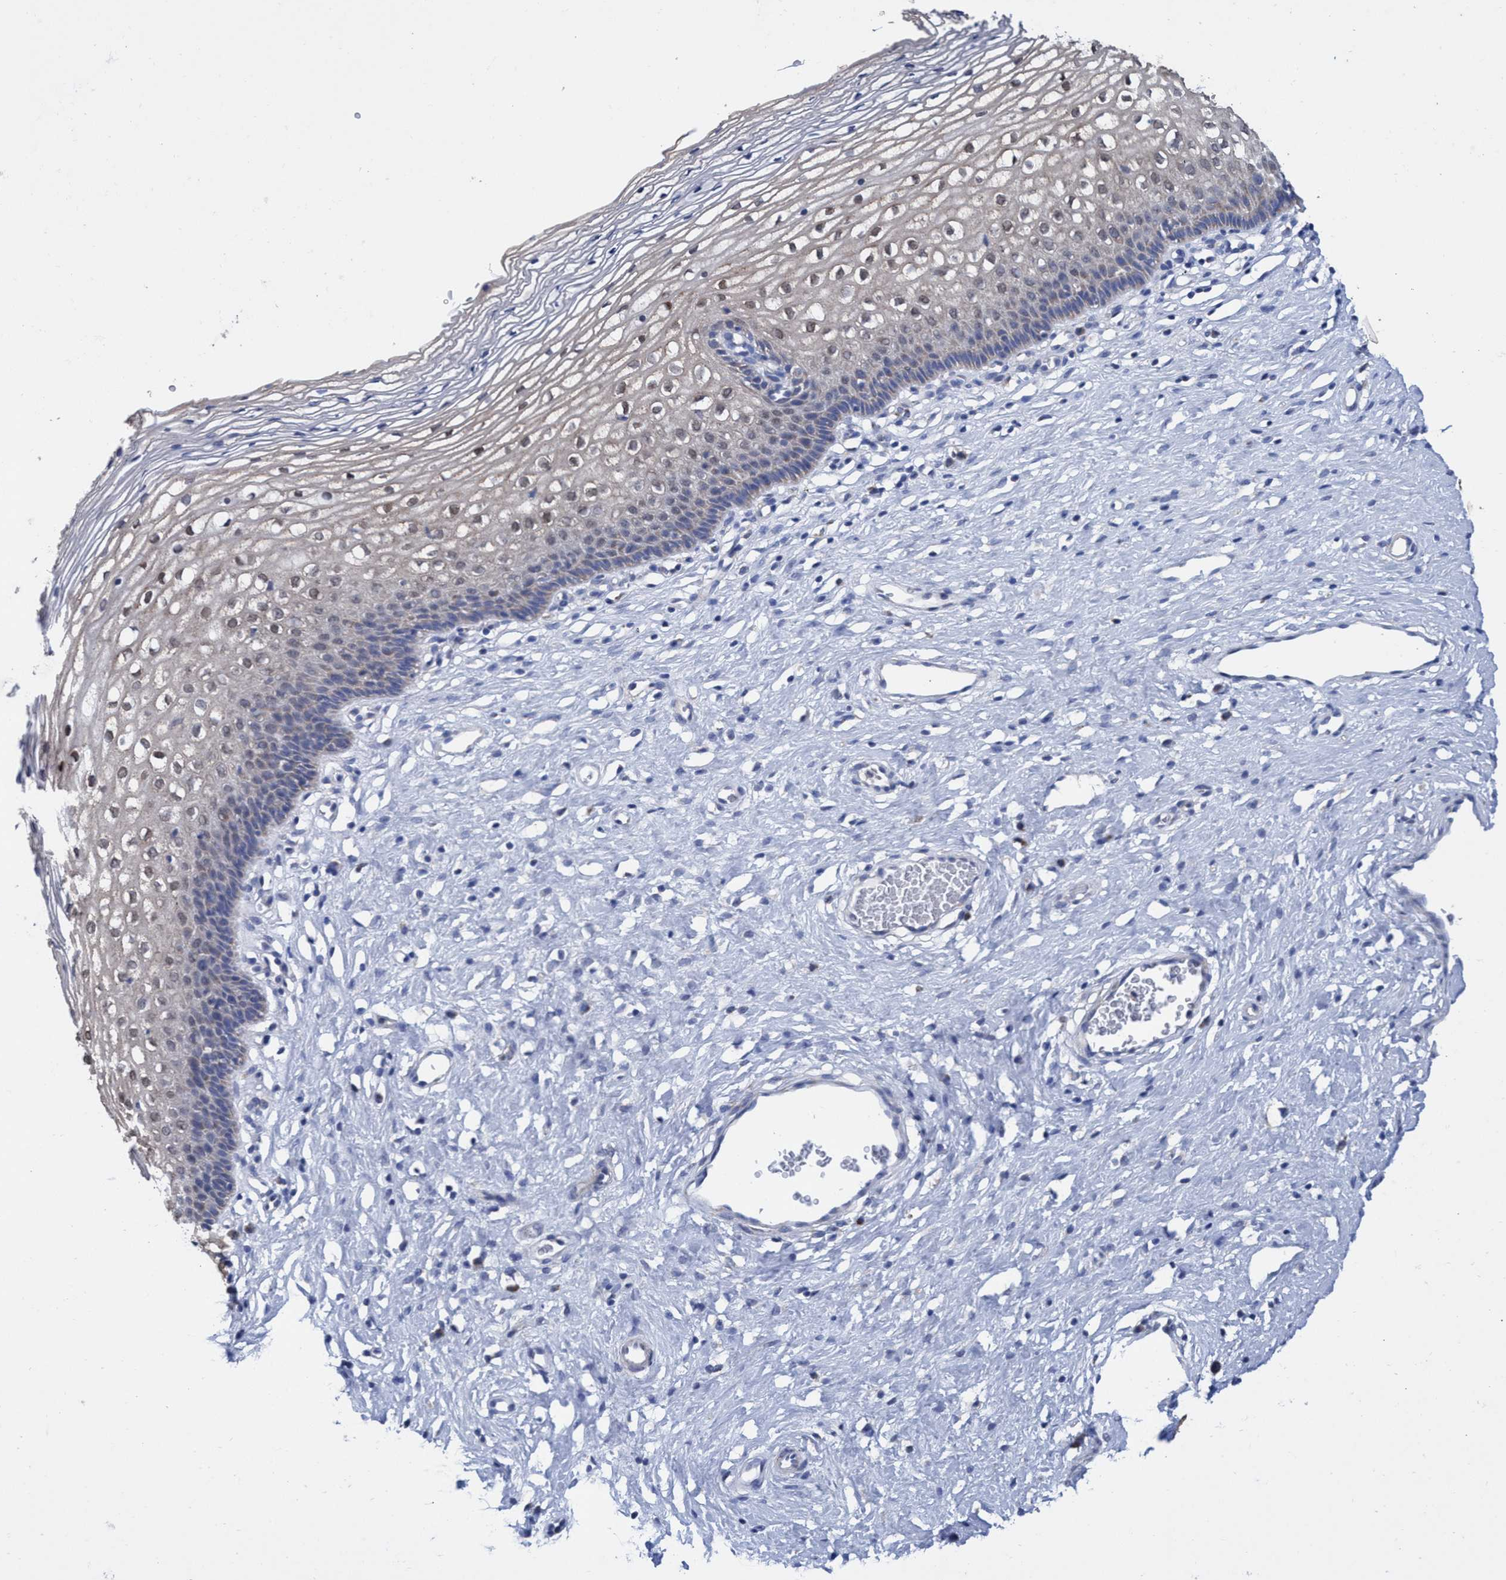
{"staining": {"intensity": "moderate", "quantity": "25%-75%", "location": "cytoplasmic/membranous"}, "tissue": "cervix", "cell_type": "Glandular cells", "image_type": "normal", "snomed": [{"axis": "morphology", "description": "Normal tissue, NOS"}, {"axis": "topography", "description": "Cervix"}], "caption": "Immunohistochemistry (DAB) staining of normal human cervix exhibits moderate cytoplasmic/membranous protein expression in approximately 25%-75% of glandular cells.", "gene": "ZNF750", "patient": {"sex": "female", "age": 27}}